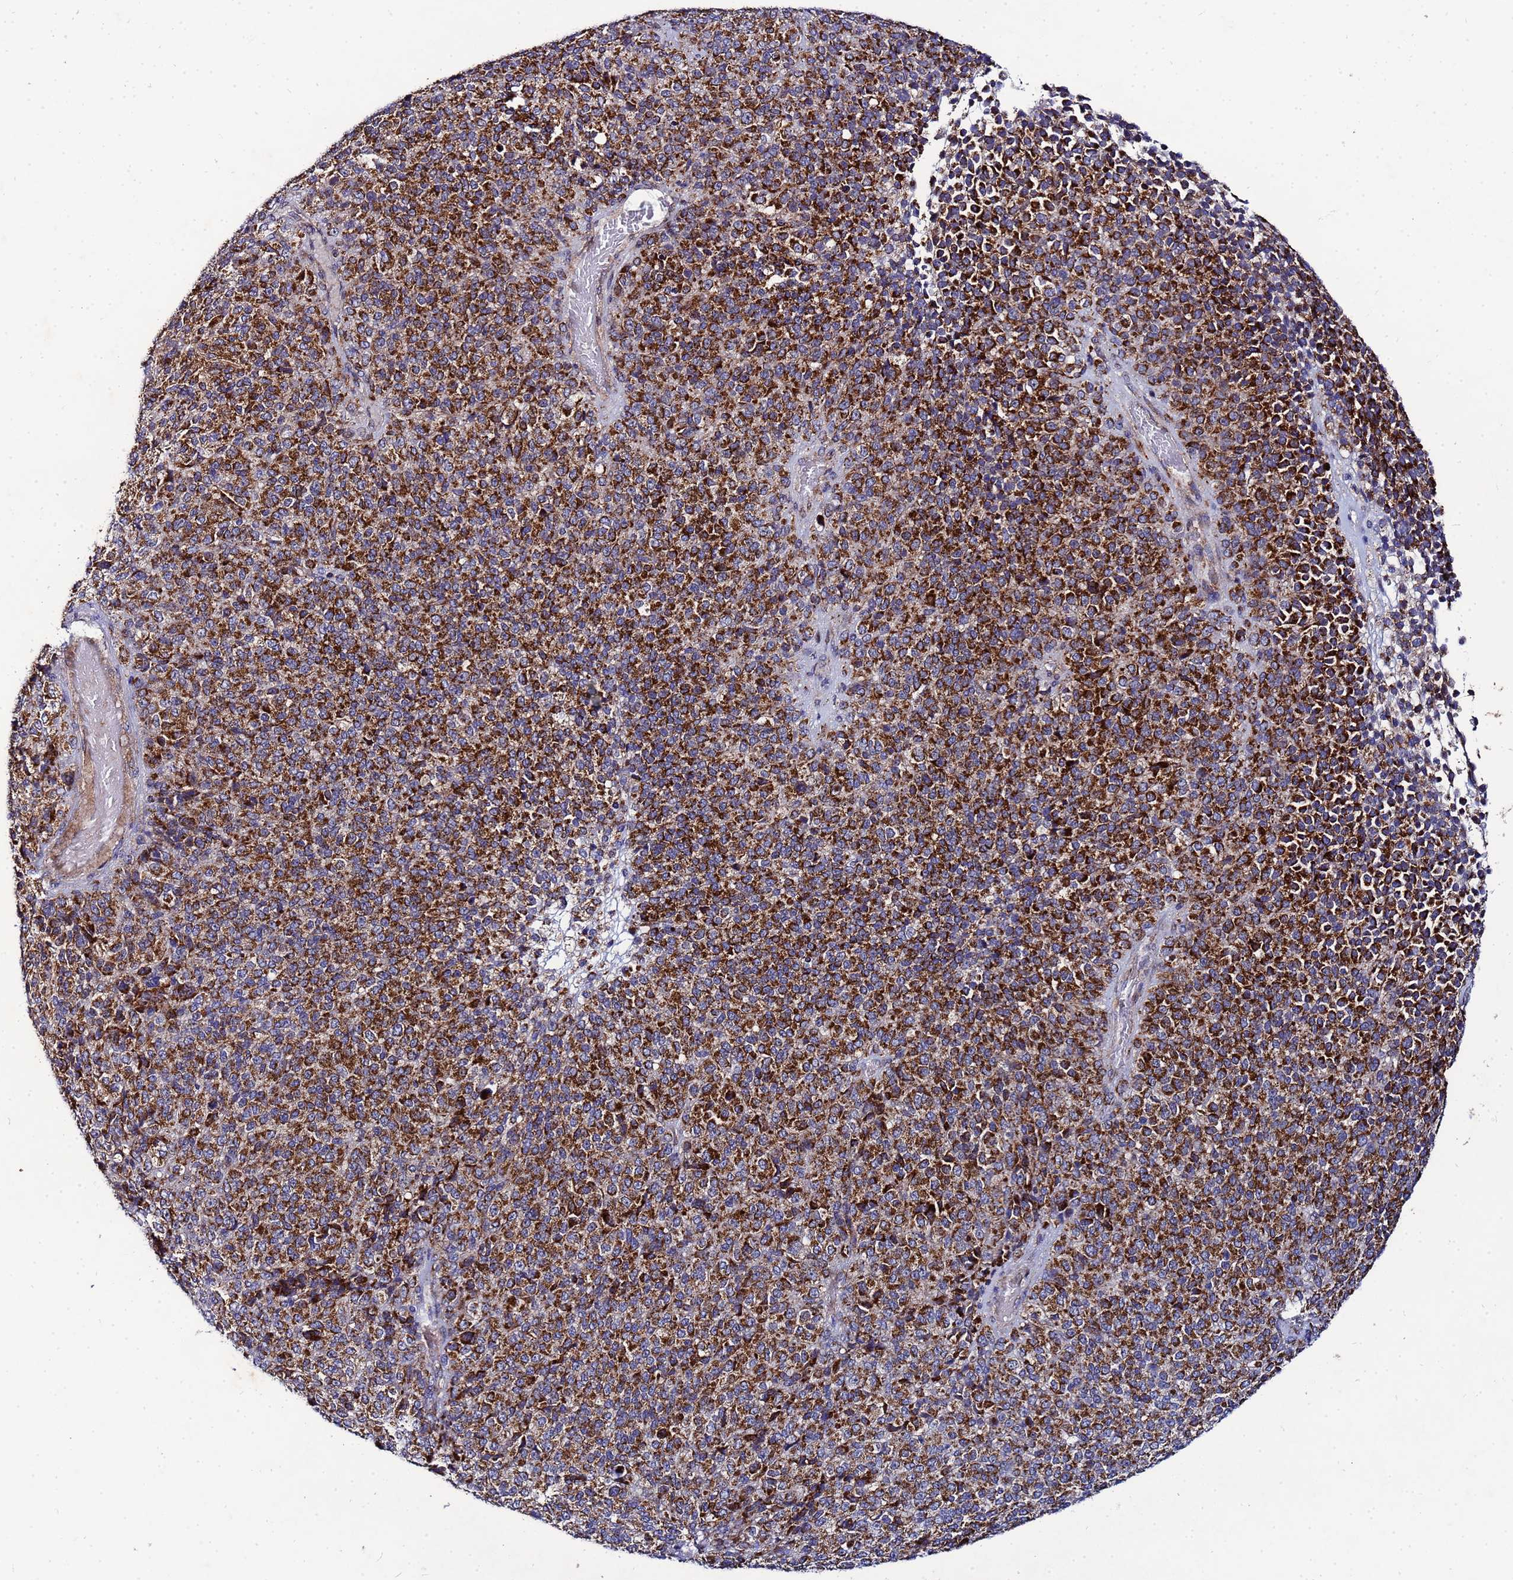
{"staining": {"intensity": "strong", "quantity": ">75%", "location": "cytoplasmic/membranous"}, "tissue": "melanoma", "cell_type": "Tumor cells", "image_type": "cancer", "snomed": [{"axis": "morphology", "description": "Malignant melanoma, Metastatic site"}, {"axis": "topography", "description": "Brain"}], "caption": "Immunohistochemistry micrograph of human malignant melanoma (metastatic site) stained for a protein (brown), which shows high levels of strong cytoplasmic/membranous positivity in approximately >75% of tumor cells.", "gene": "FAHD2A", "patient": {"sex": "female", "age": 56}}